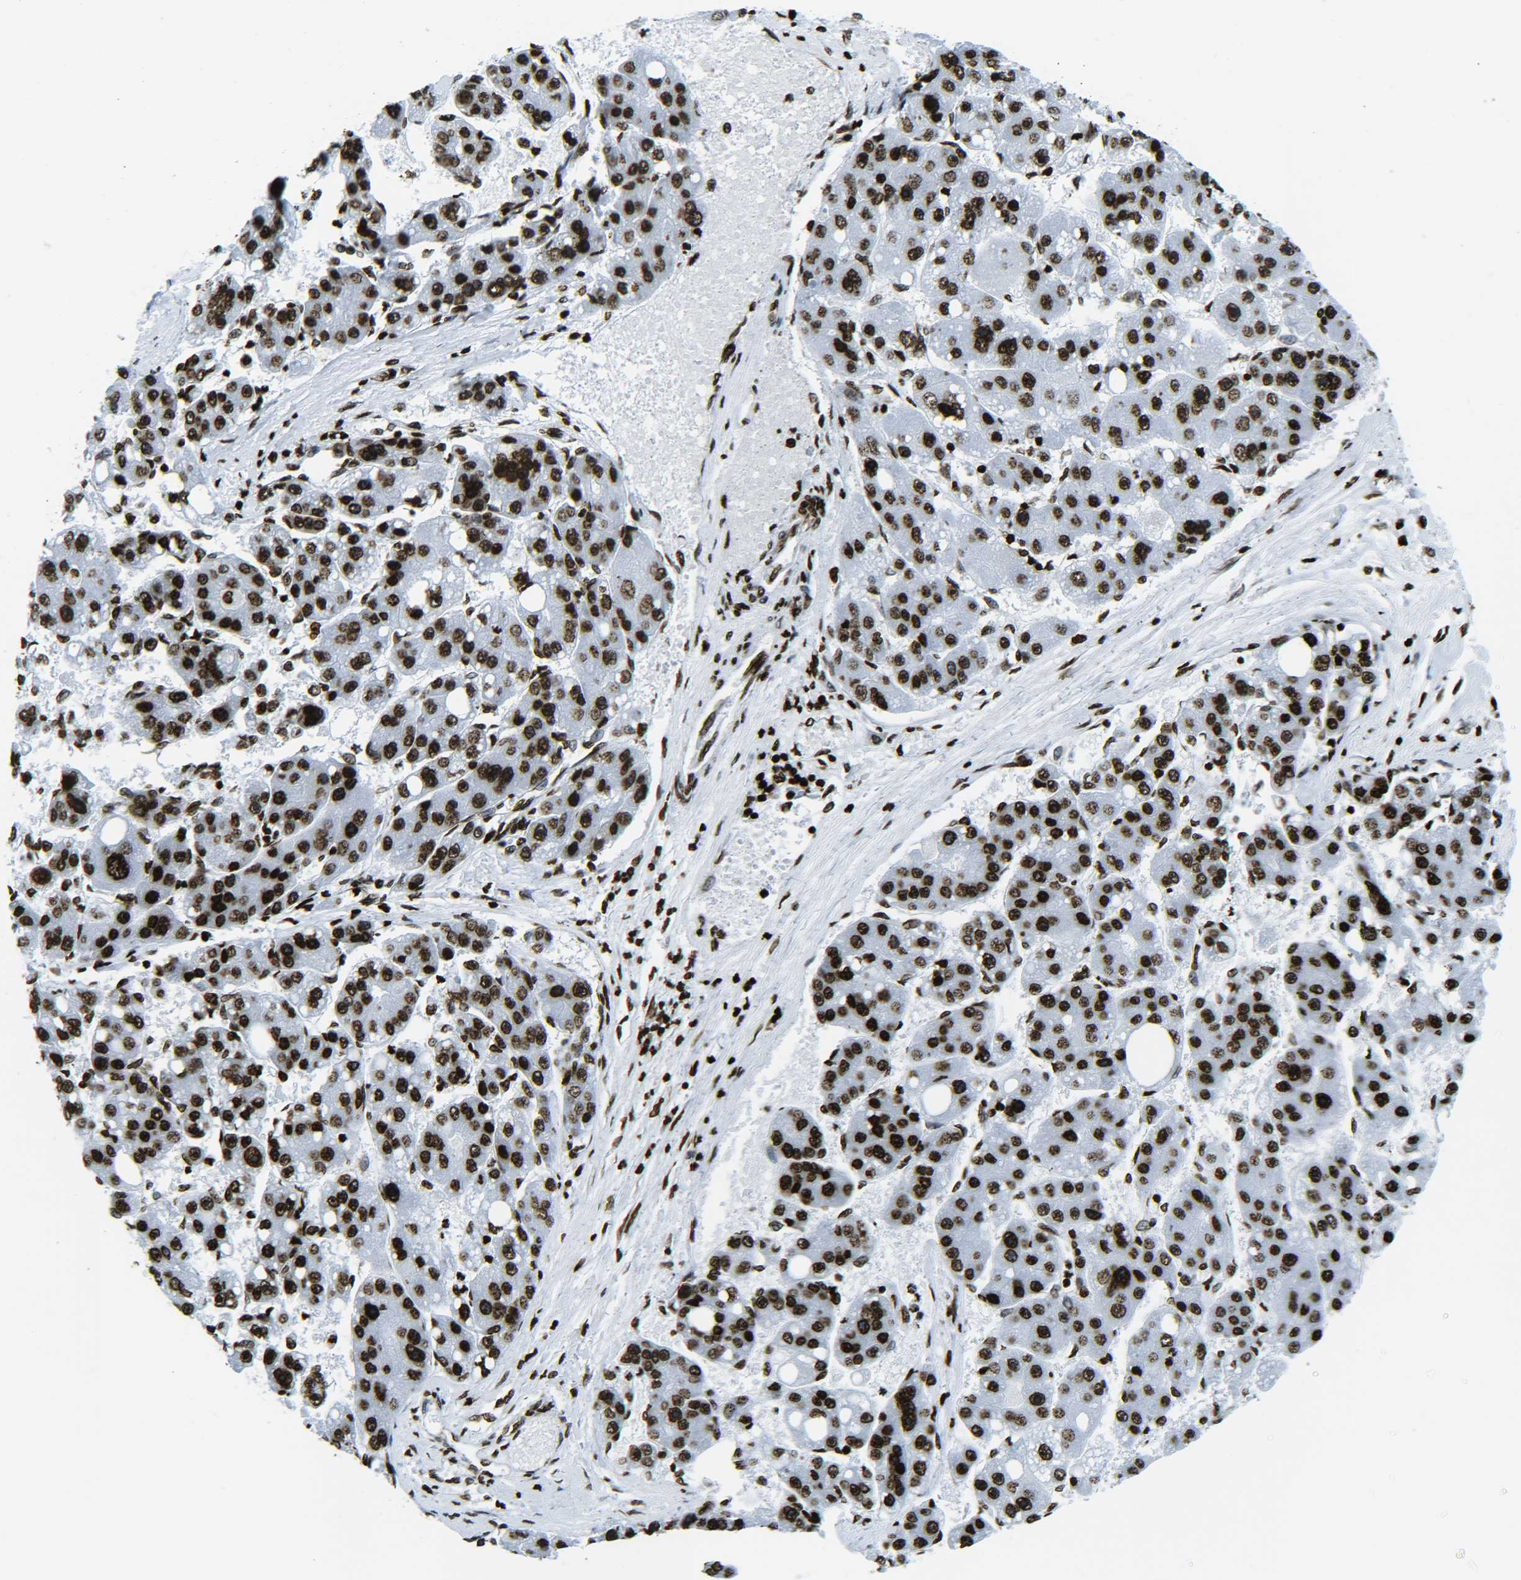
{"staining": {"intensity": "strong", "quantity": ">75%", "location": "nuclear"}, "tissue": "liver cancer", "cell_type": "Tumor cells", "image_type": "cancer", "snomed": [{"axis": "morphology", "description": "Carcinoma, Hepatocellular, NOS"}, {"axis": "topography", "description": "Liver"}], "caption": "Protein expression analysis of liver cancer (hepatocellular carcinoma) displays strong nuclear expression in approximately >75% of tumor cells.", "gene": "H2AX", "patient": {"sex": "female", "age": 61}}